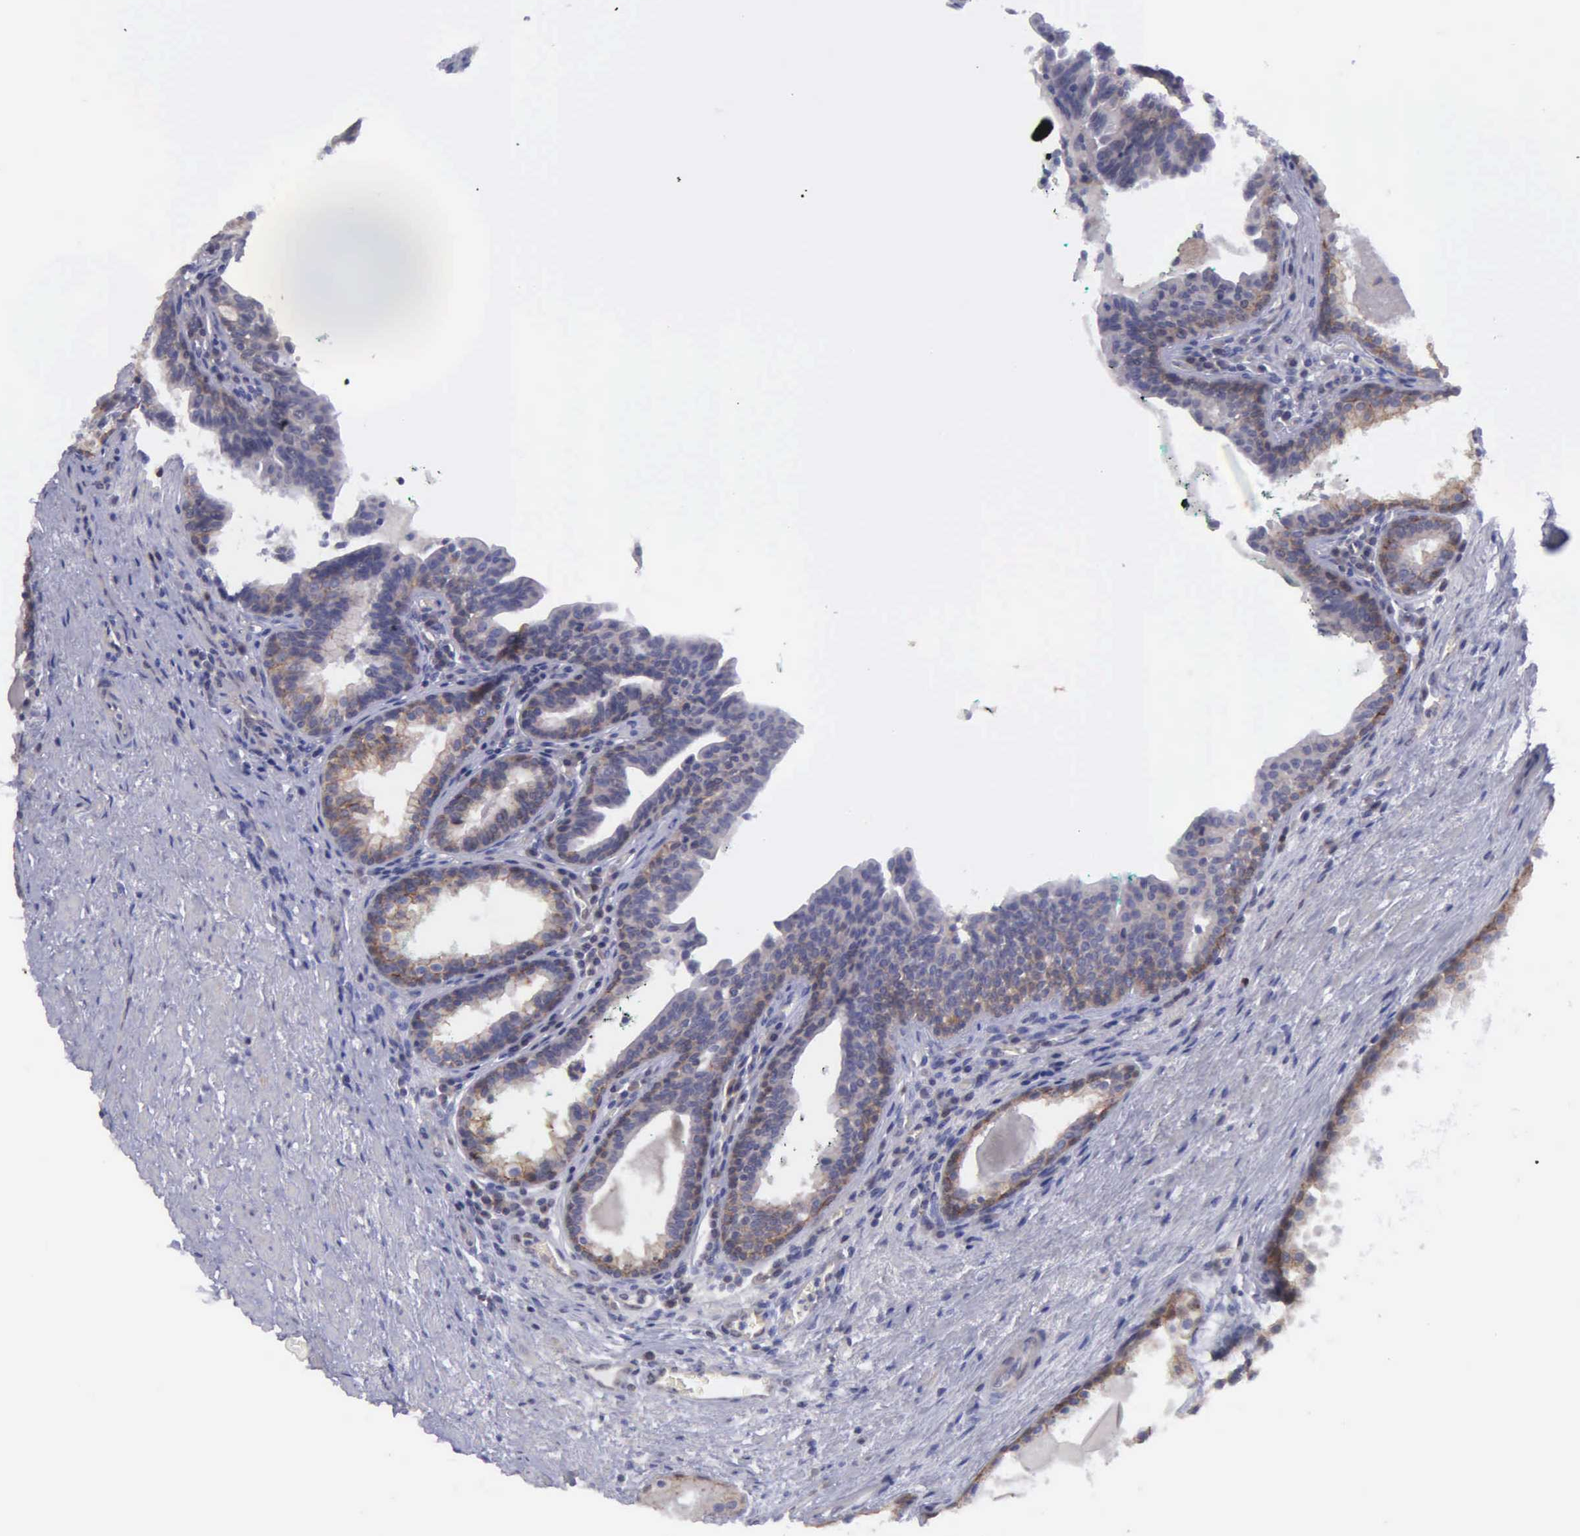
{"staining": {"intensity": "weak", "quantity": ">75%", "location": "cytoplasmic/membranous"}, "tissue": "prostate", "cell_type": "Glandular cells", "image_type": "normal", "snomed": [{"axis": "morphology", "description": "Normal tissue, NOS"}, {"axis": "topography", "description": "Prostate"}], "caption": "Glandular cells exhibit weak cytoplasmic/membranous staining in approximately >75% of cells in normal prostate. Immunohistochemistry stains the protein in brown and the nuclei are stained blue.", "gene": "MICAL3", "patient": {"sex": "male", "age": 65}}